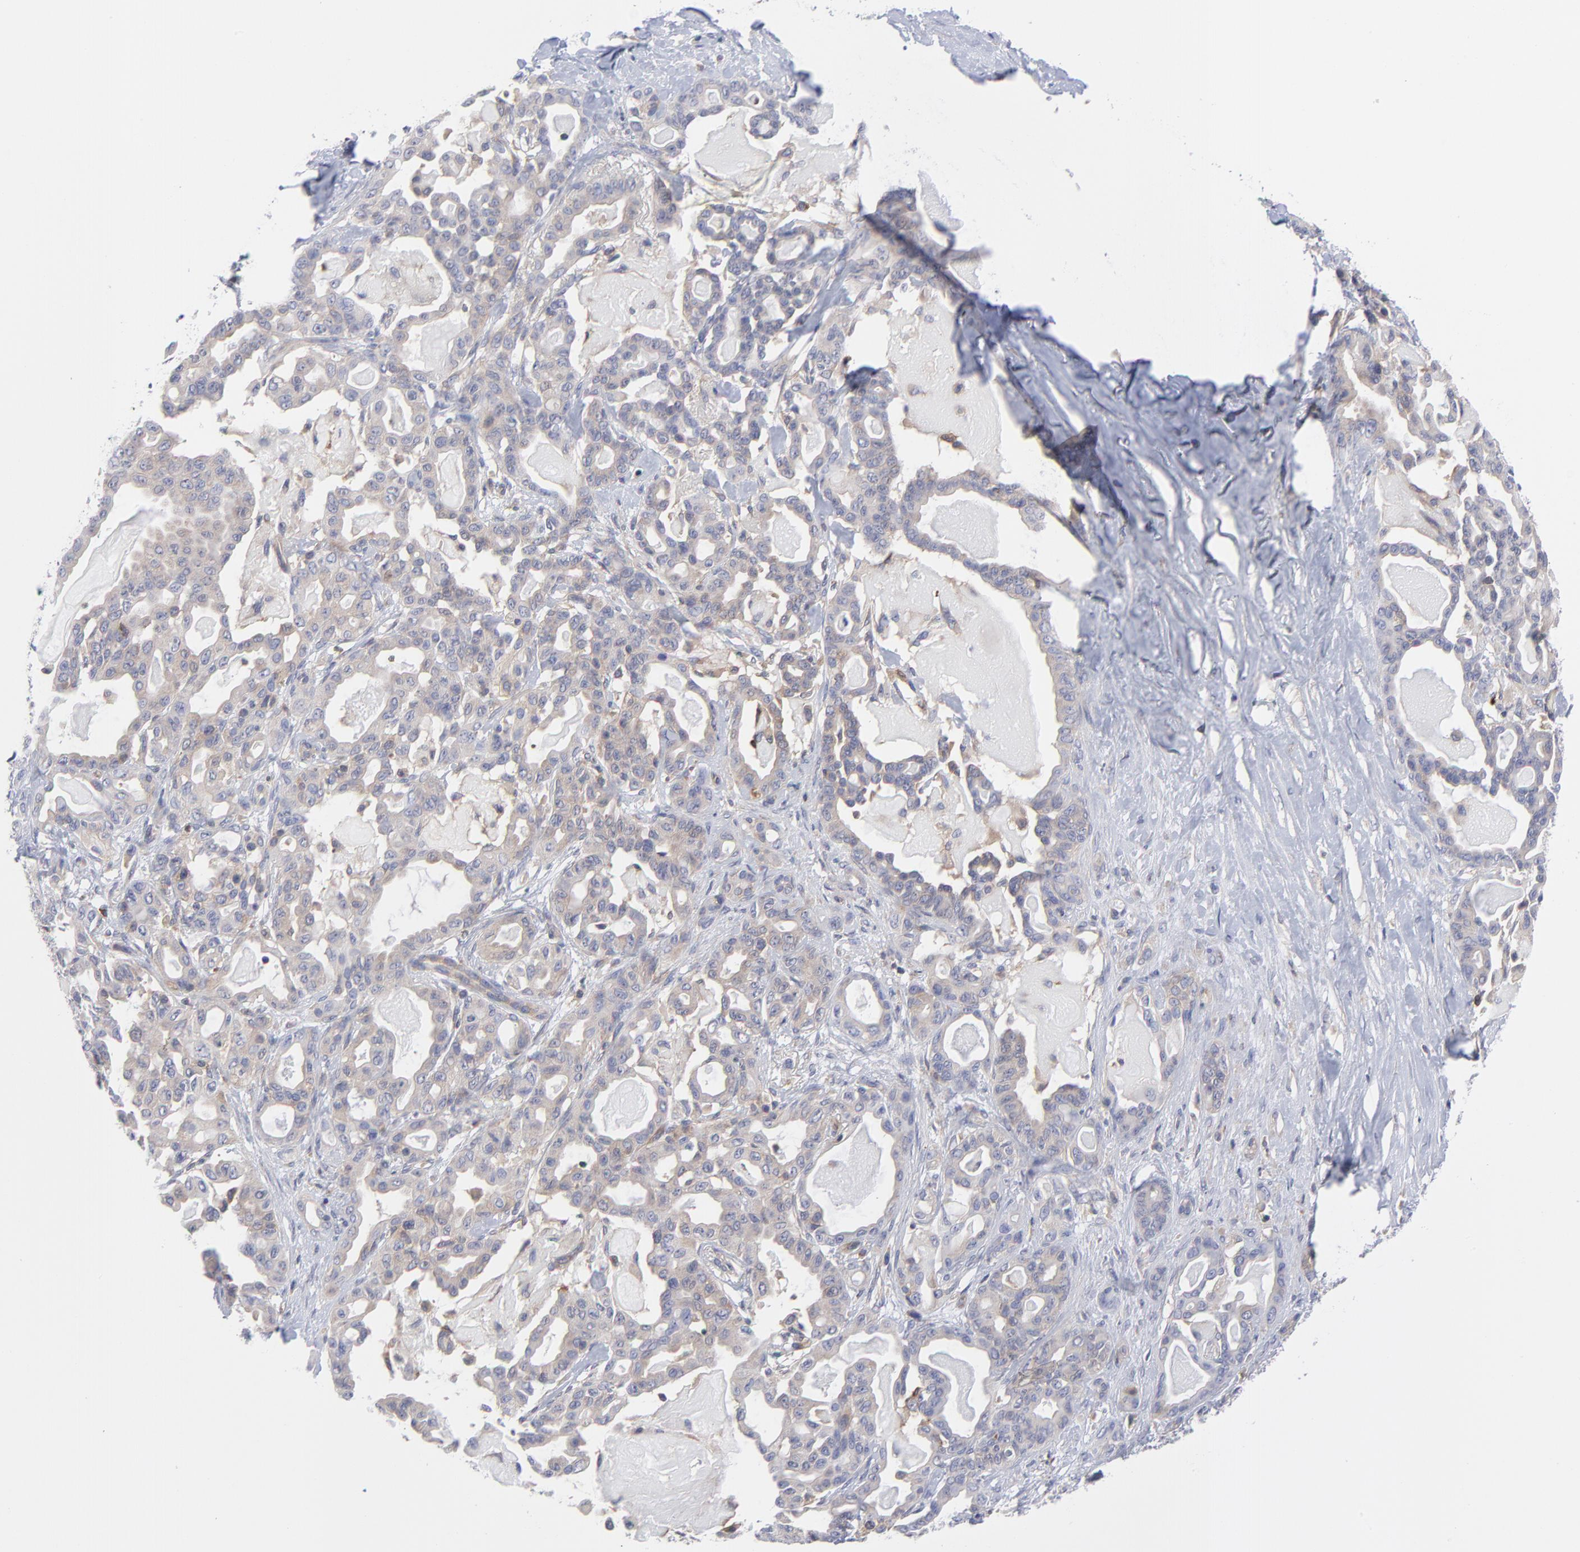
{"staining": {"intensity": "weak", "quantity": ">75%", "location": "cytoplasmic/membranous"}, "tissue": "pancreatic cancer", "cell_type": "Tumor cells", "image_type": "cancer", "snomed": [{"axis": "morphology", "description": "Adenocarcinoma, NOS"}, {"axis": "topography", "description": "Pancreas"}], "caption": "Brown immunohistochemical staining in pancreatic adenocarcinoma exhibits weak cytoplasmic/membranous staining in approximately >75% of tumor cells.", "gene": "NFKBIA", "patient": {"sex": "male", "age": 63}}